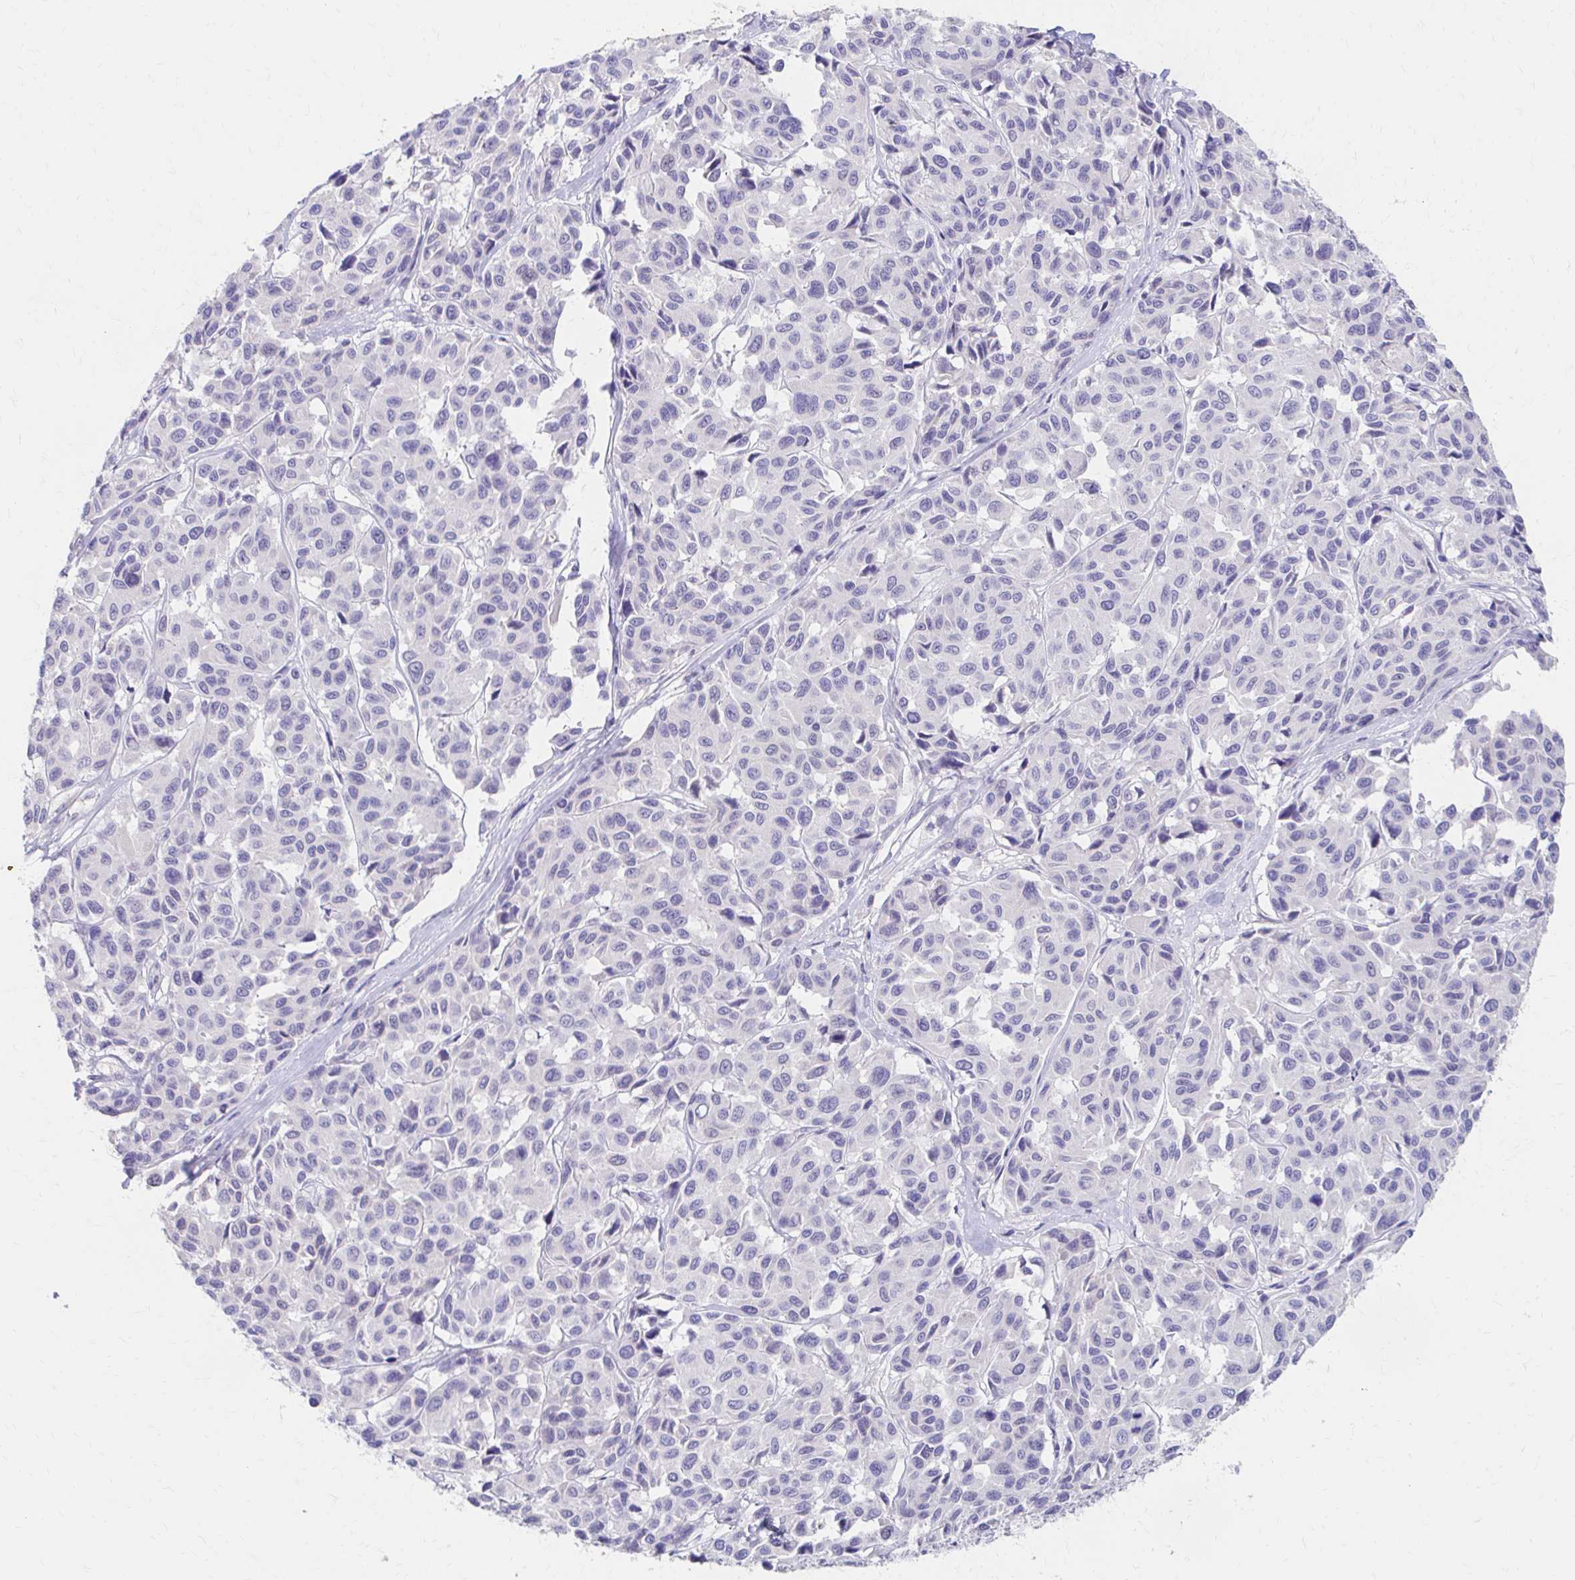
{"staining": {"intensity": "negative", "quantity": "none", "location": "none"}, "tissue": "melanoma", "cell_type": "Tumor cells", "image_type": "cancer", "snomed": [{"axis": "morphology", "description": "Malignant melanoma, NOS"}, {"axis": "topography", "description": "Skin"}], "caption": "Tumor cells show no significant protein expression in malignant melanoma.", "gene": "AZGP1", "patient": {"sex": "female", "age": 66}}